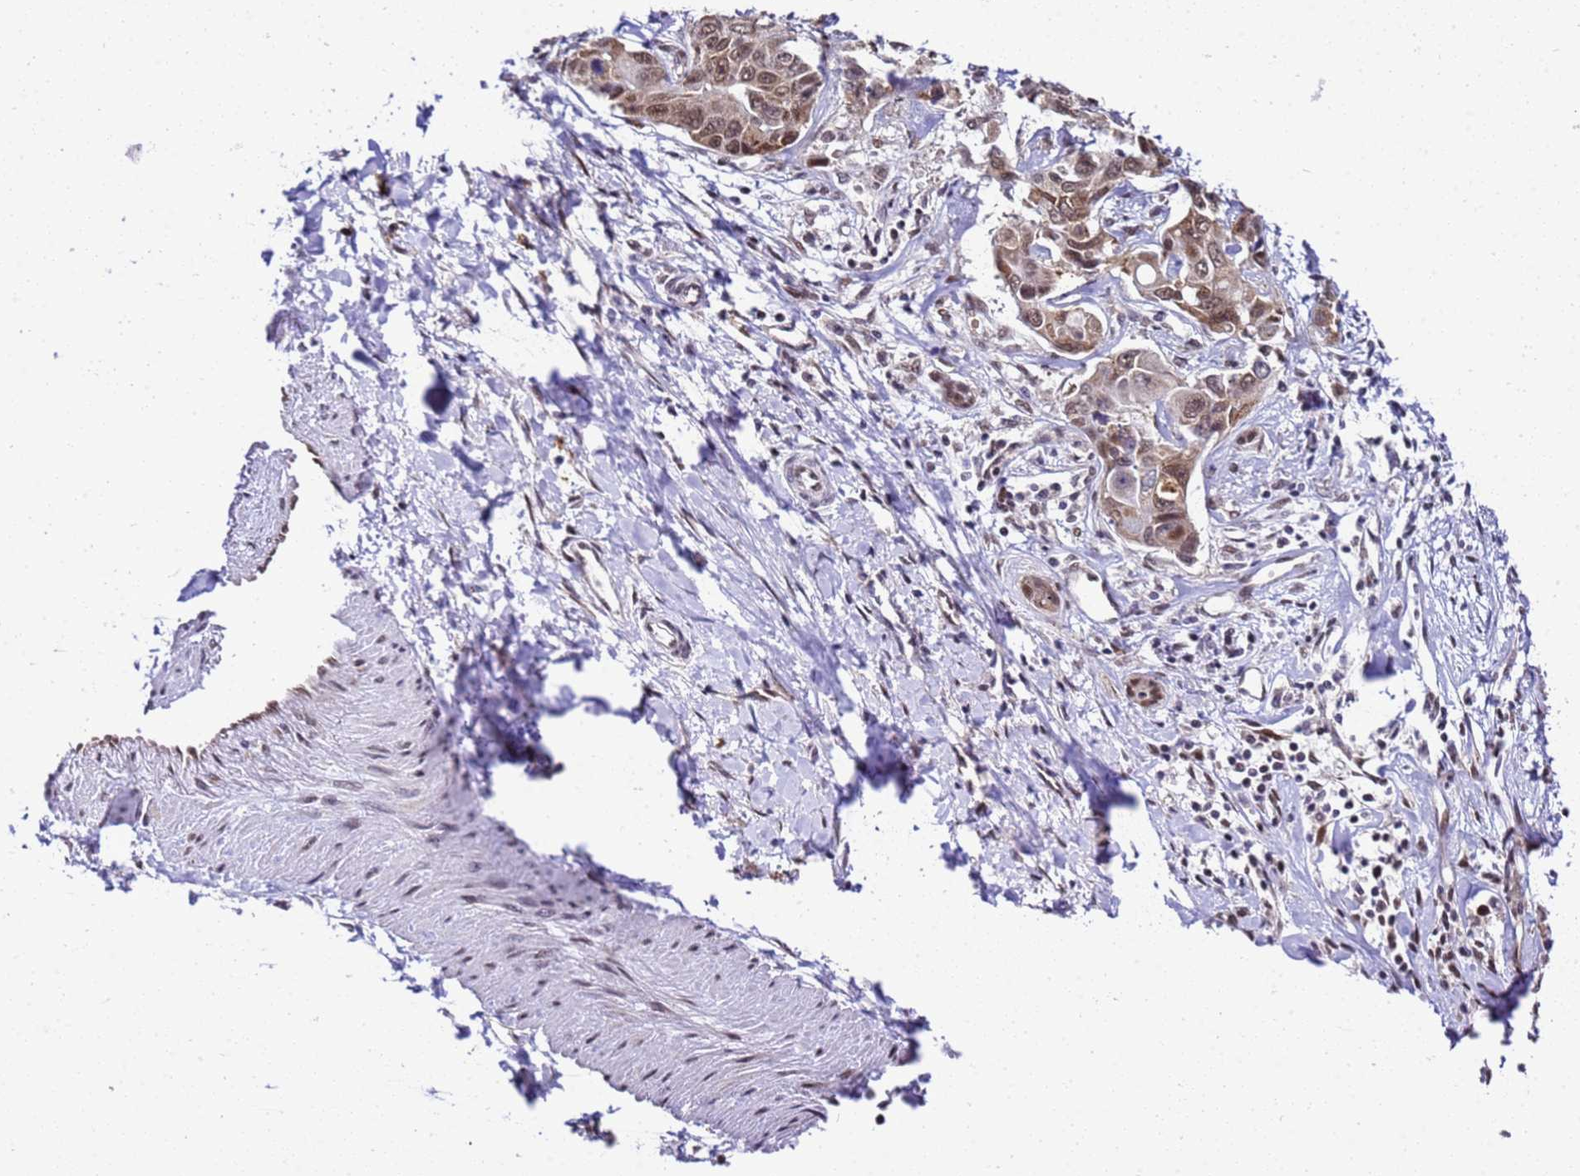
{"staining": {"intensity": "weak", "quantity": ">75%", "location": "cytoplasmic/membranous,nuclear"}, "tissue": "liver cancer", "cell_type": "Tumor cells", "image_type": "cancer", "snomed": [{"axis": "morphology", "description": "Cholangiocarcinoma"}, {"axis": "topography", "description": "Liver"}], "caption": "Liver cancer (cholangiocarcinoma) was stained to show a protein in brown. There is low levels of weak cytoplasmic/membranous and nuclear positivity in about >75% of tumor cells.", "gene": "SMN1", "patient": {"sex": "male", "age": 59}}